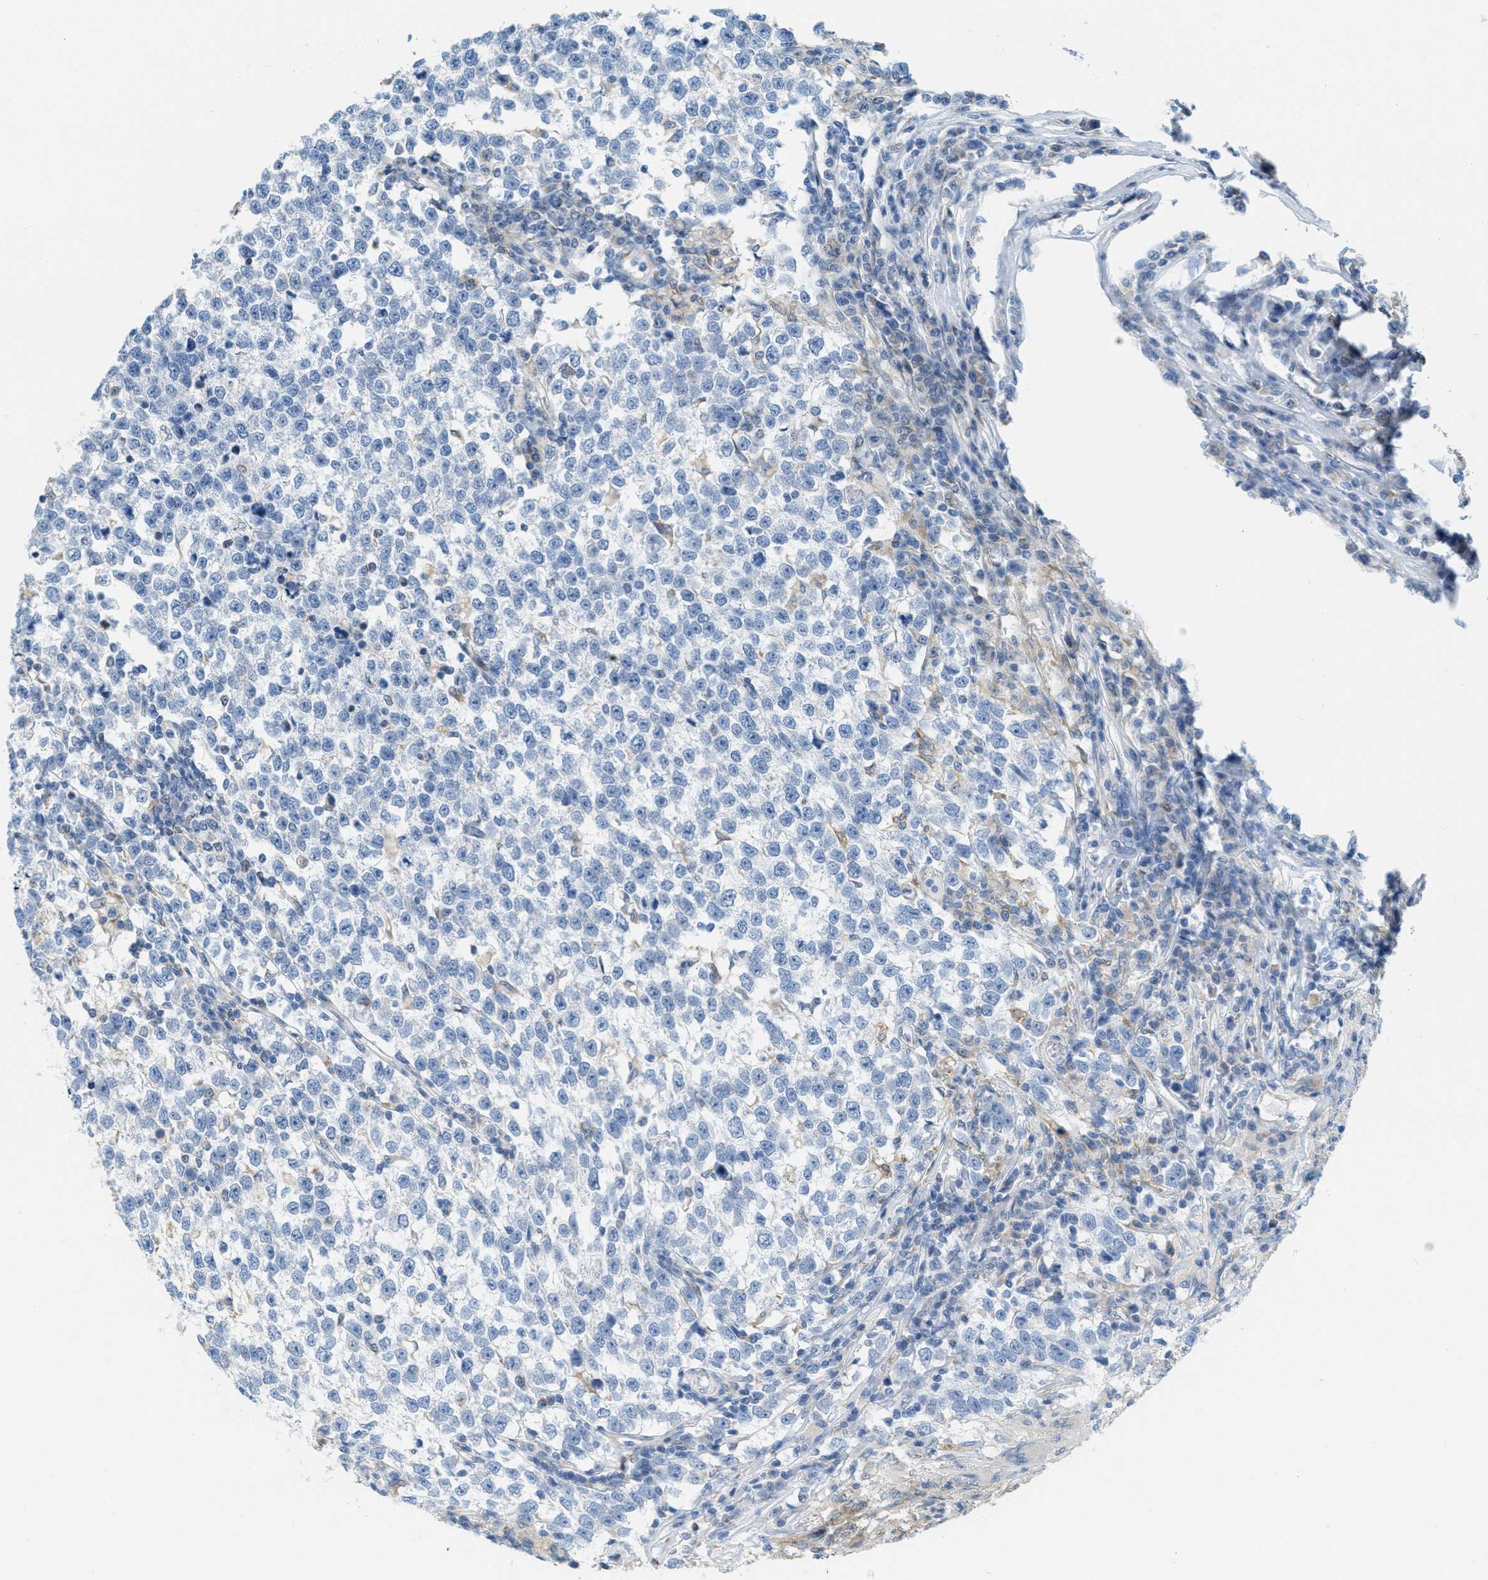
{"staining": {"intensity": "negative", "quantity": "none", "location": "none"}, "tissue": "testis cancer", "cell_type": "Tumor cells", "image_type": "cancer", "snomed": [{"axis": "morphology", "description": "Normal tissue, NOS"}, {"axis": "morphology", "description": "Seminoma, NOS"}, {"axis": "topography", "description": "Testis"}], "caption": "Tumor cells are negative for brown protein staining in seminoma (testis).", "gene": "TEX264", "patient": {"sex": "male", "age": 43}}